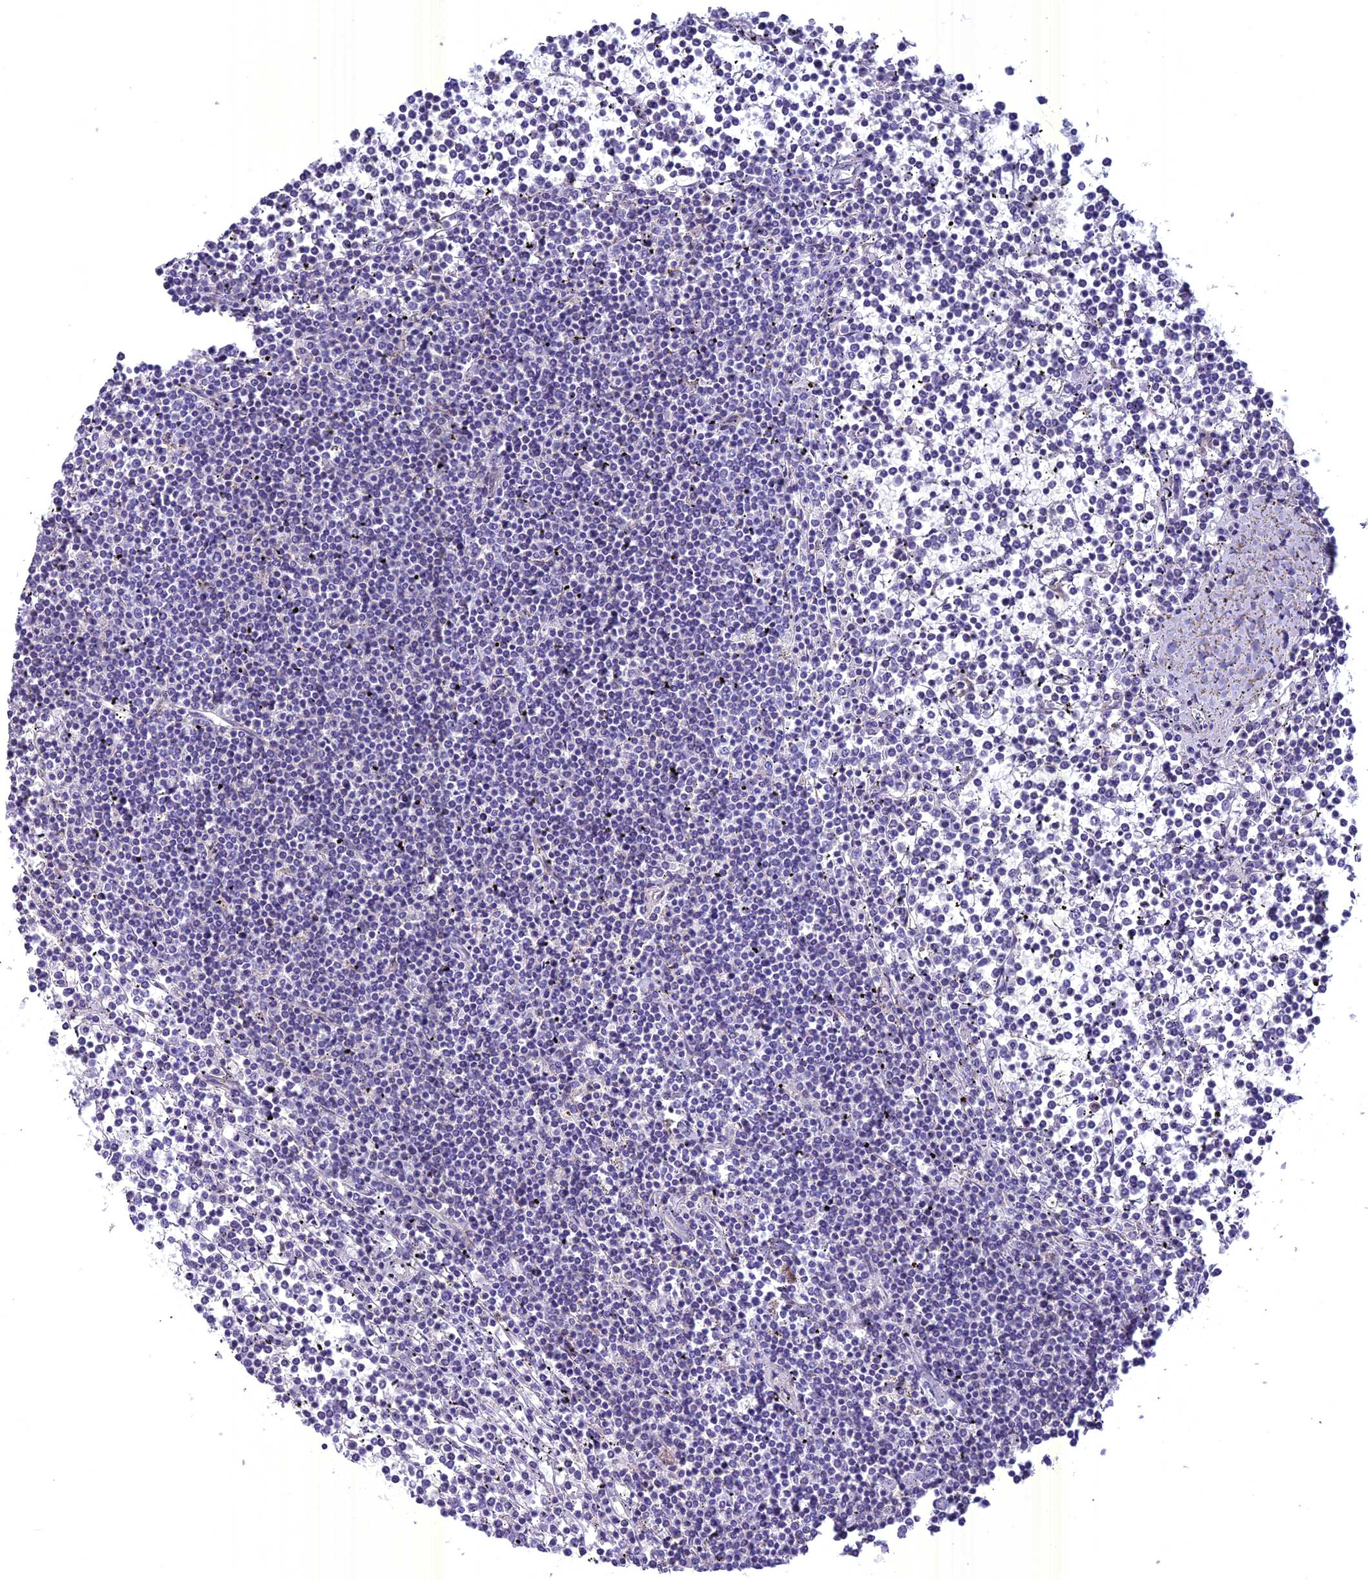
{"staining": {"intensity": "negative", "quantity": "none", "location": "none"}, "tissue": "lymphoma", "cell_type": "Tumor cells", "image_type": "cancer", "snomed": [{"axis": "morphology", "description": "Malignant lymphoma, non-Hodgkin's type, Low grade"}, {"axis": "topography", "description": "Spleen"}], "caption": "High power microscopy histopathology image of an IHC histopathology image of lymphoma, revealing no significant expression in tumor cells. (Brightfield microscopy of DAB (3,3'-diaminobenzidine) IHC at high magnification).", "gene": "SPHKAP", "patient": {"sex": "female", "age": 19}}